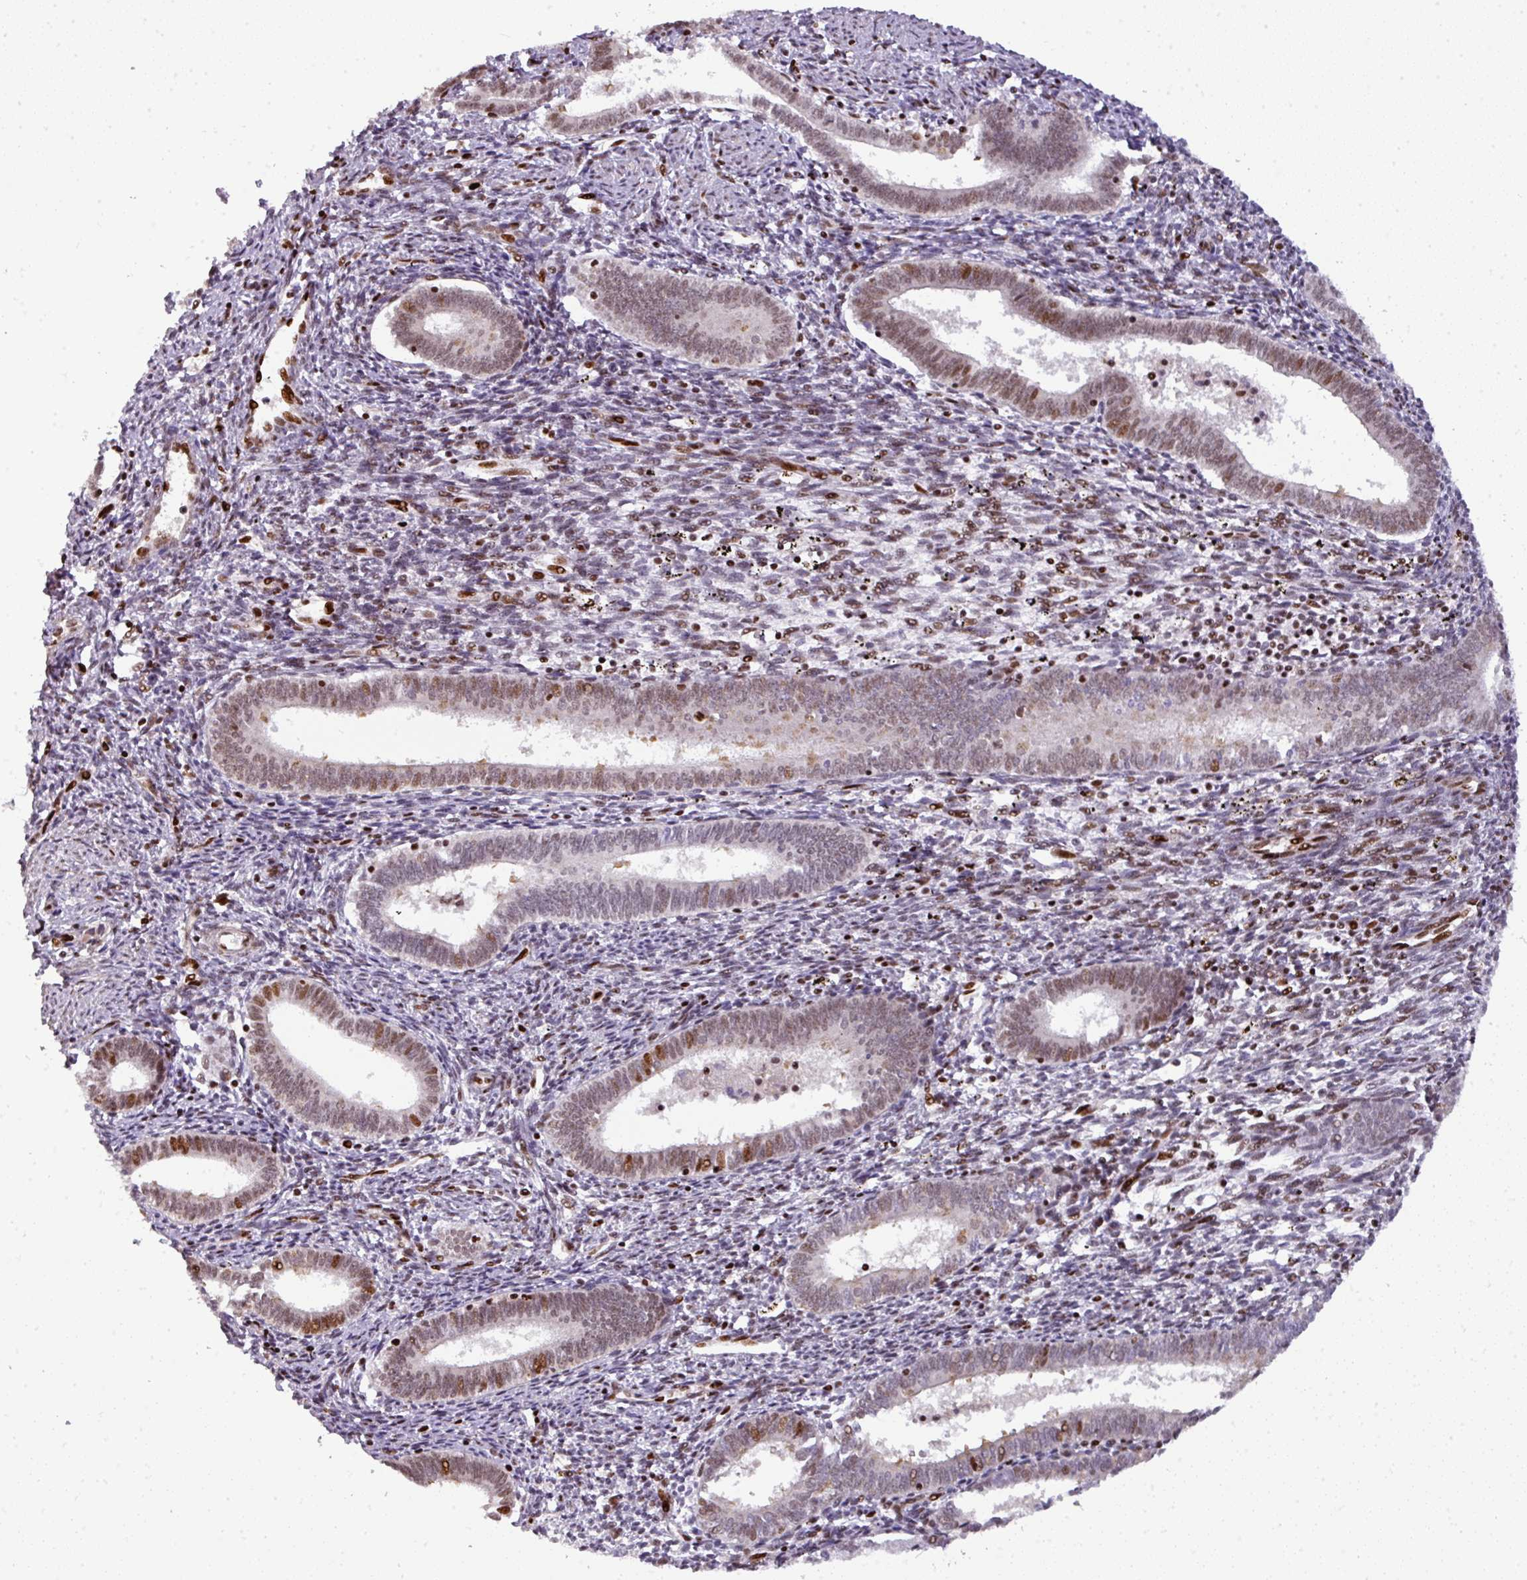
{"staining": {"intensity": "moderate", "quantity": ">75%", "location": "nuclear"}, "tissue": "endometrium", "cell_type": "Cells in endometrial stroma", "image_type": "normal", "snomed": [{"axis": "morphology", "description": "Normal tissue, NOS"}, {"axis": "topography", "description": "Endometrium"}], "caption": "Unremarkable endometrium shows moderate nuclear staining in approximately >75% of cells in endometrial stroma.", "gene": "MYSM1", "patient": {"sex": "female", "age": 41}}